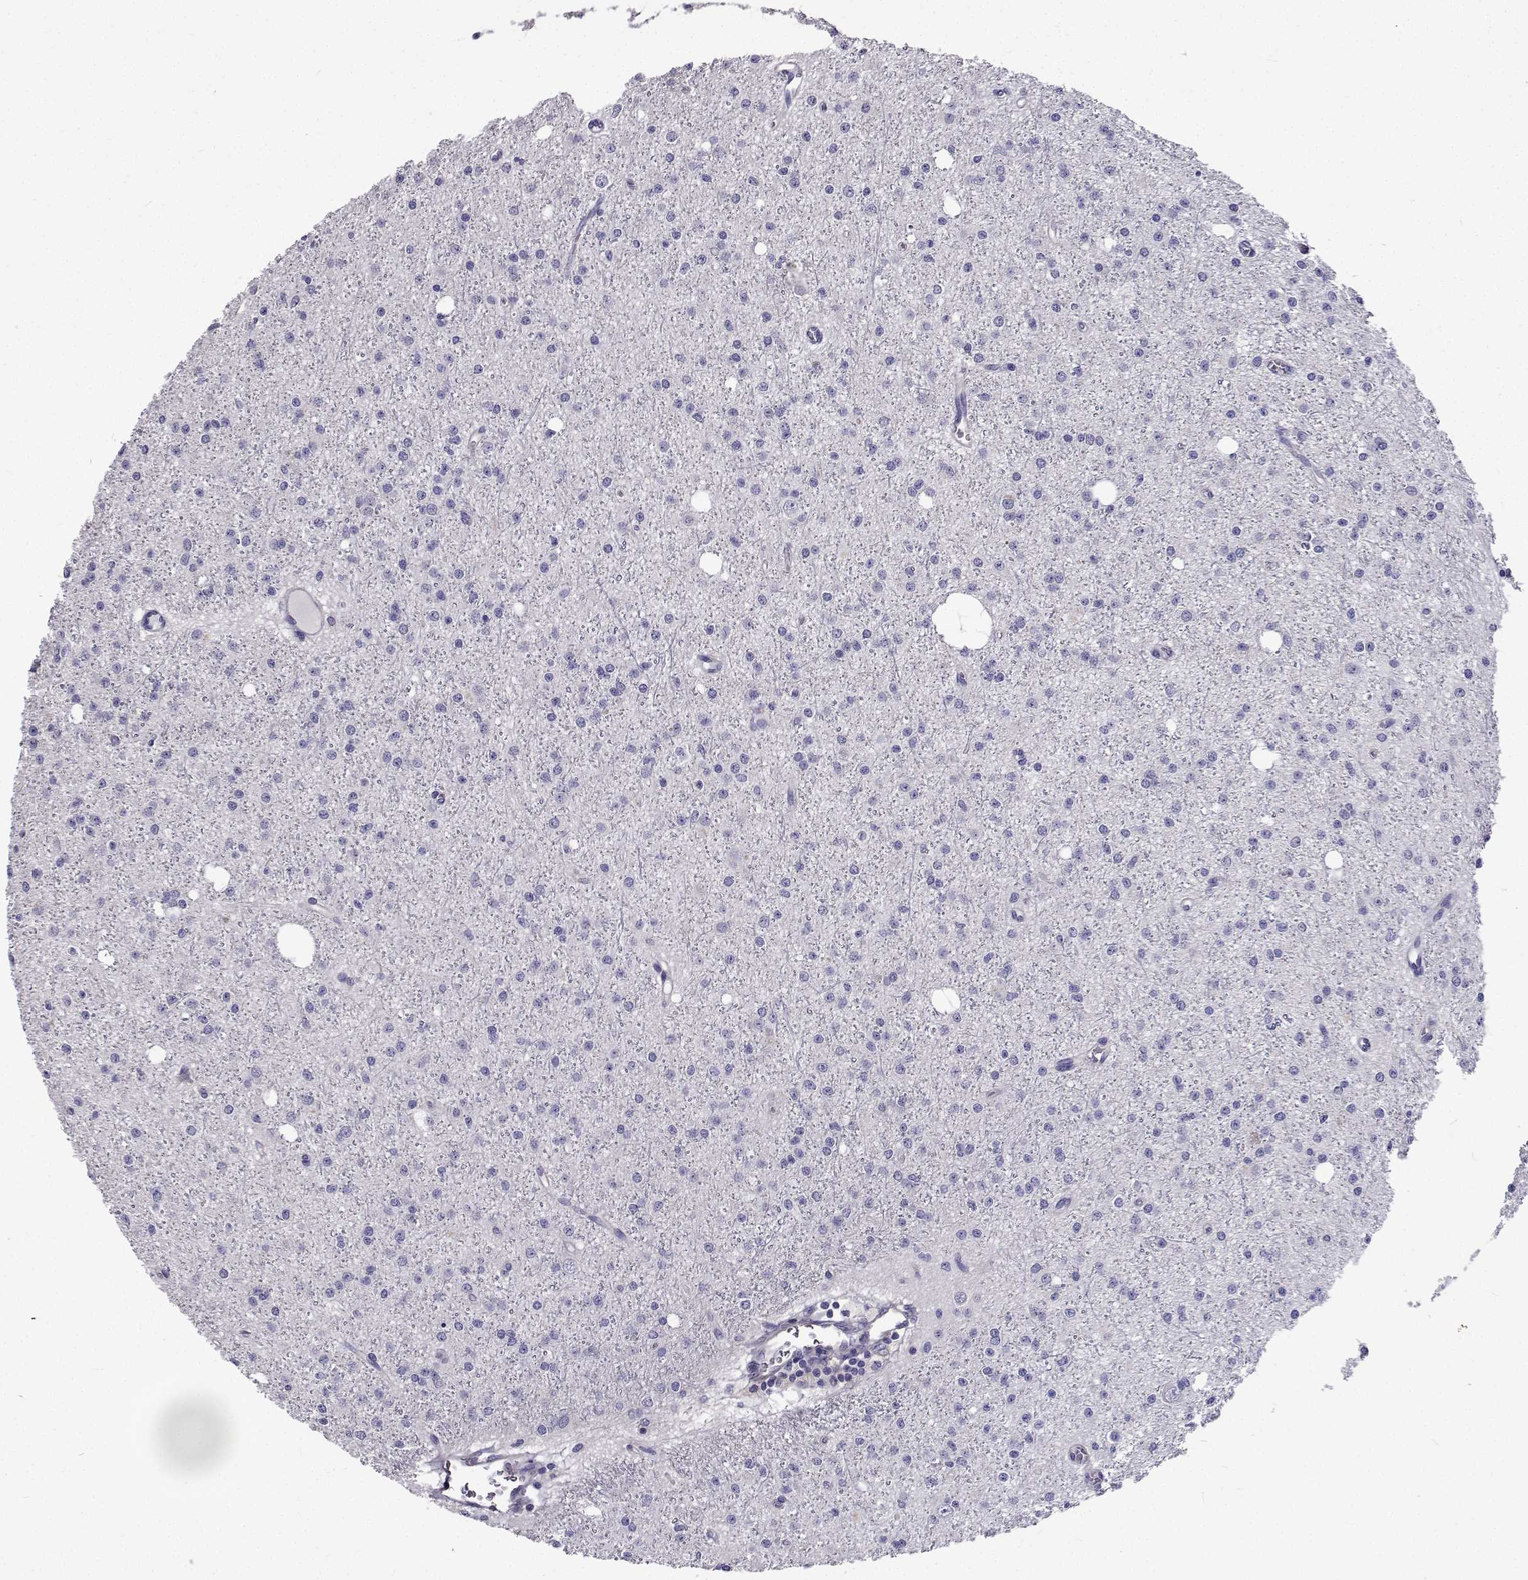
{"staining": {"intensity": "negative", "quantity": "none", "location": "none"}, "tissue": "glioma", "cell_type": "Tumor cells", "image_type": "cancer", "snomed": [{"axis": "morphology", "description": "Glioma, malignant, Low grade"}, {"axis": "topography", "description": "Brain"}], "caption": "Immunohistochemistry (IHC) micrograph of neoplastic tissue: human glioma stained with DAB exhibits no significant protein expression in tumor cells. Nuclei are stained in blue.", "gene": "LHFPL7", "patient": {"sex": "male", "age": 27}}